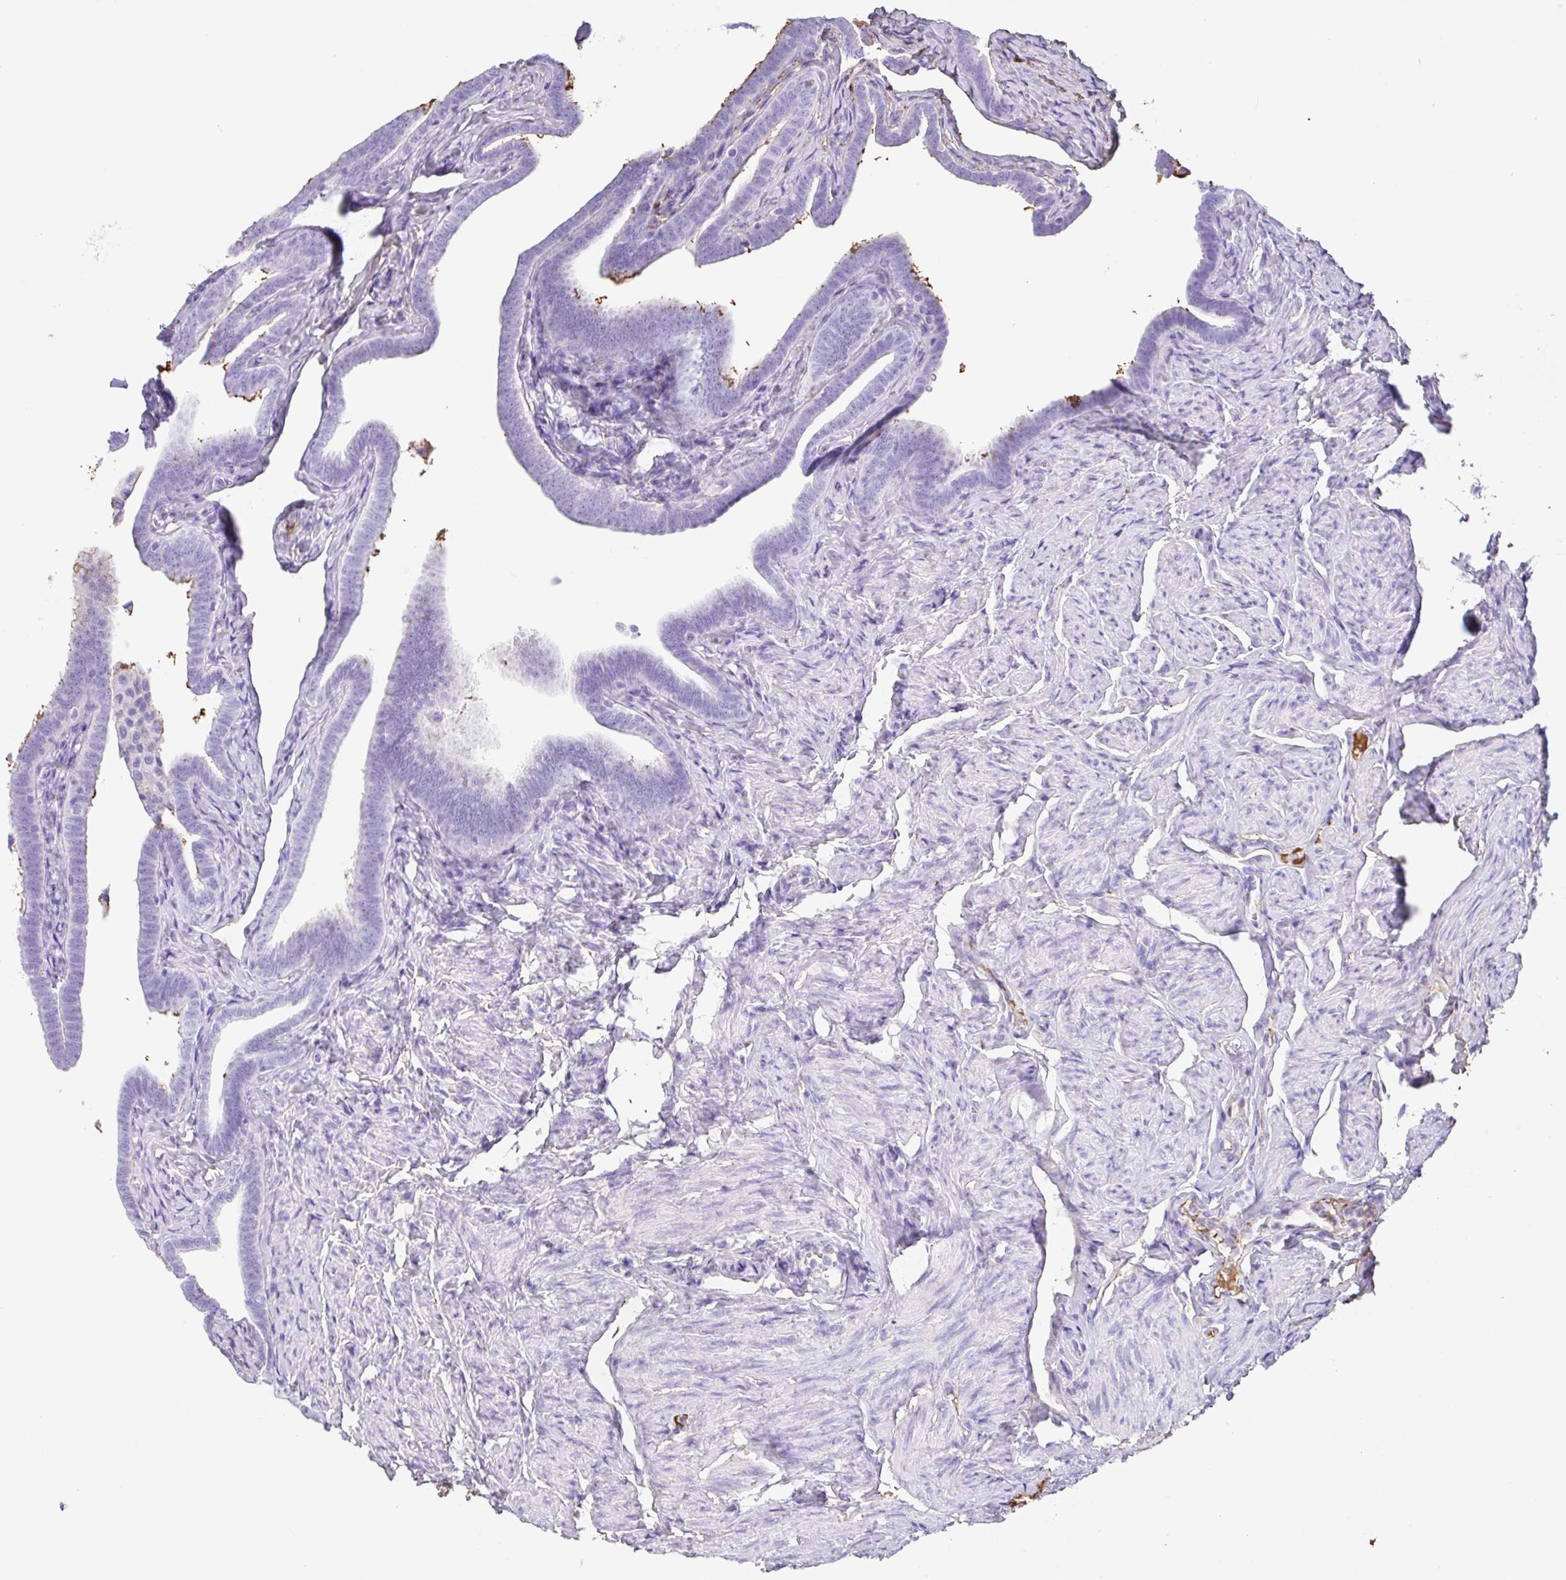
{"staining": {"intensity": "negative", "quantity": "none", "location": "none"}, "tissue": "fallopian tube", "cell_type": "Glandular cells", "image_type": "normal", "snomed": [{"axis": "morphology", "description": "Normal tissue, NOS"}, {"axis": "topography", "description": "Fallopian tube"}], "caption": "Immunohistochemical staining of normal fallopian tube exhibits no significant staining in glandular cells. The staining is performed using DAB (3,3'-diaminobenzidine) brown chromogen with nuclei counter-stained in using hematoxylin.", "gene": "HOXC12", "patient": {"sex": "female", "age": 69}}